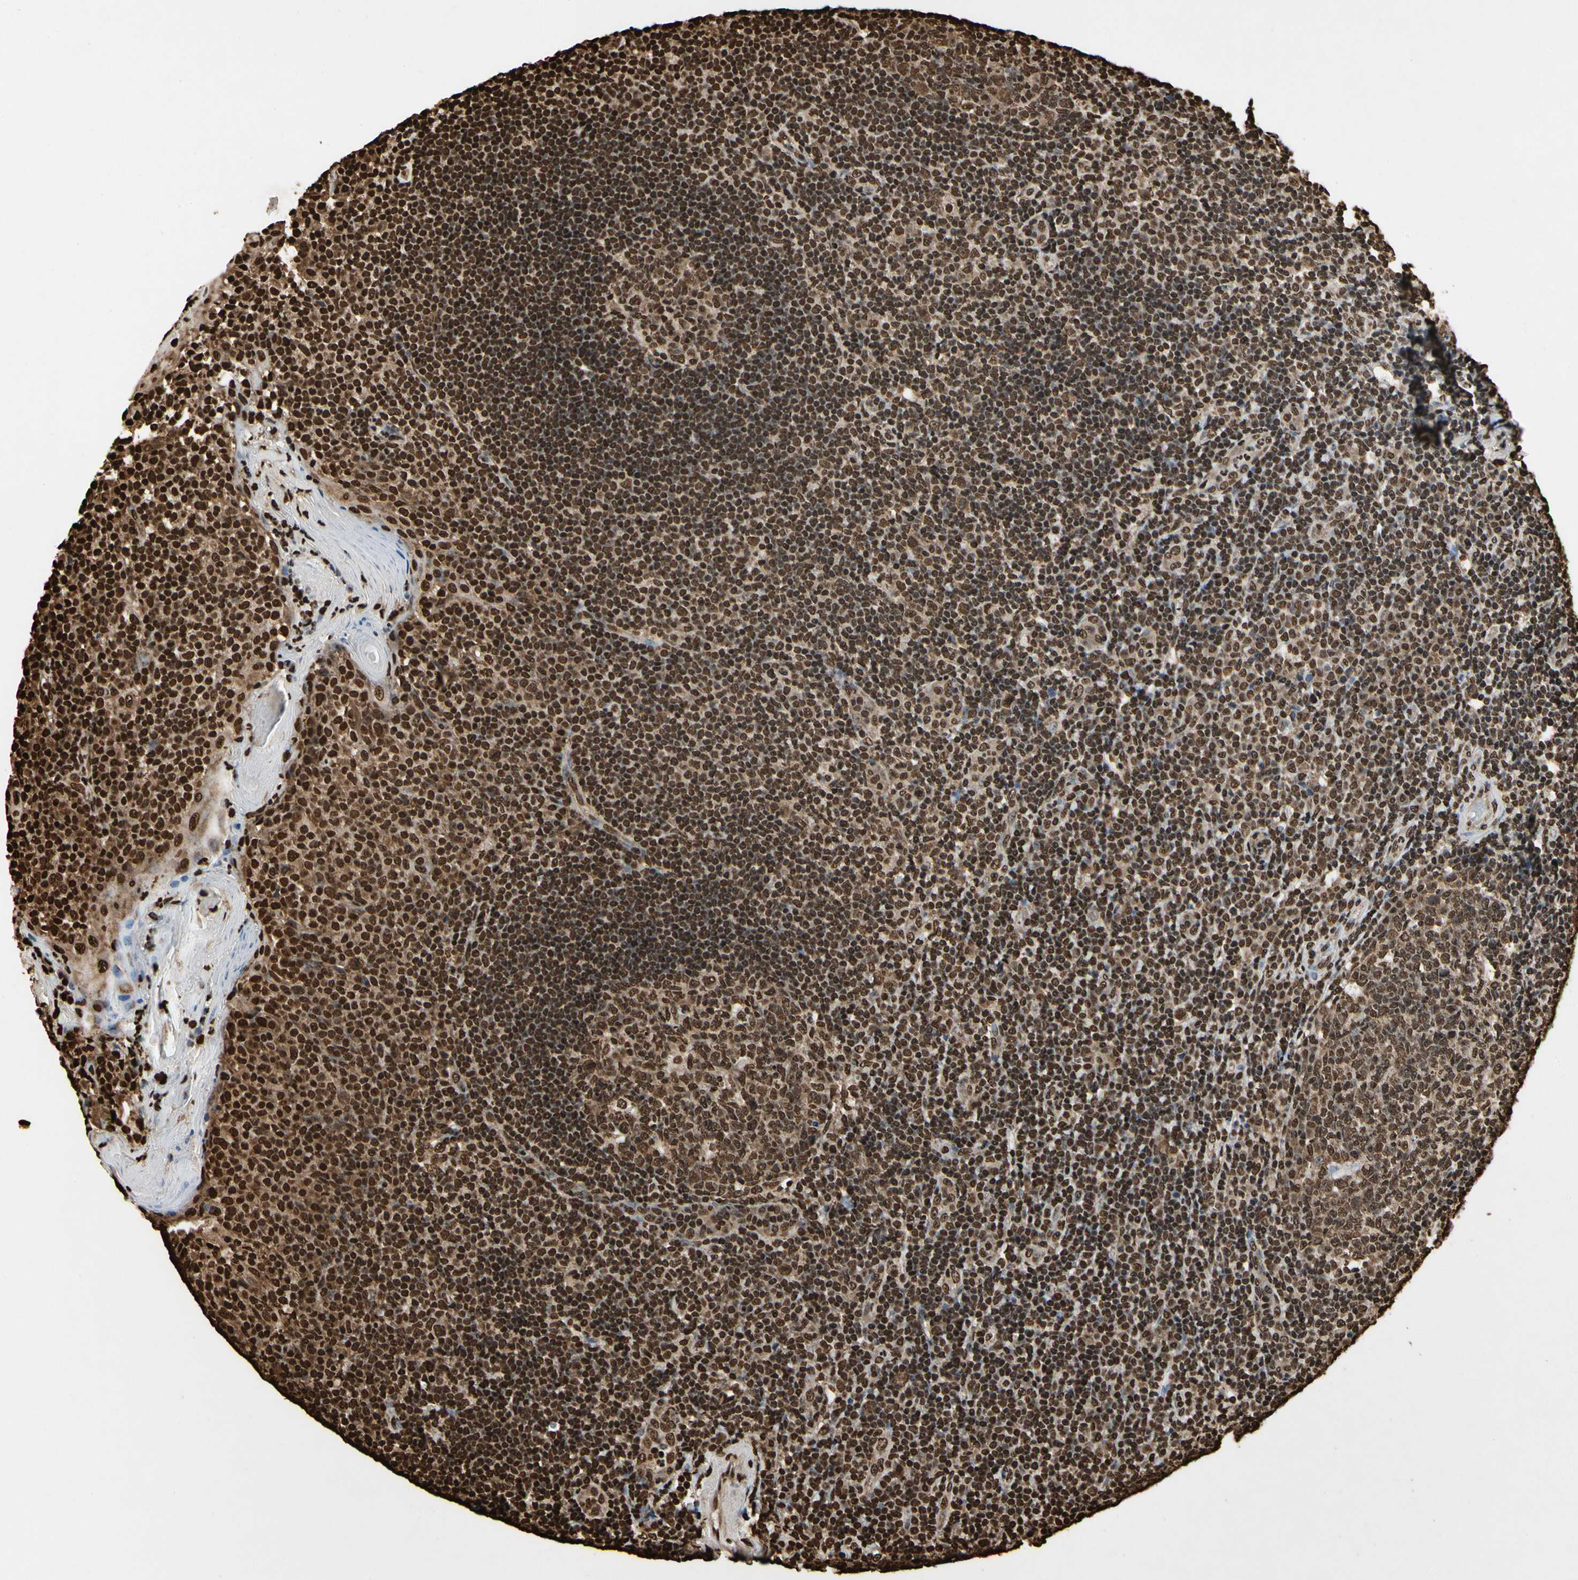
{"staining": {"intensity": "strong", "quantity": ">75%", "location": "cytoplasmic/membranous,nuclear"}, "tissue": "tonsil", "cell_type": "Germinal center cells", "image_type": "normal", "snomed": [{"axis": "morphology", "description": "Normal tissue, NOS"}, {"axis": "topography", "description": "Tonsil"}], "caption": "A micrograph of tonsil stained for a protein demonstrates strong cytoplasmic/membranous,nuclear brown staining in germinal center cells.", "gene": "HNRNPK", "patient": {"sex": "female", "age": 40}}